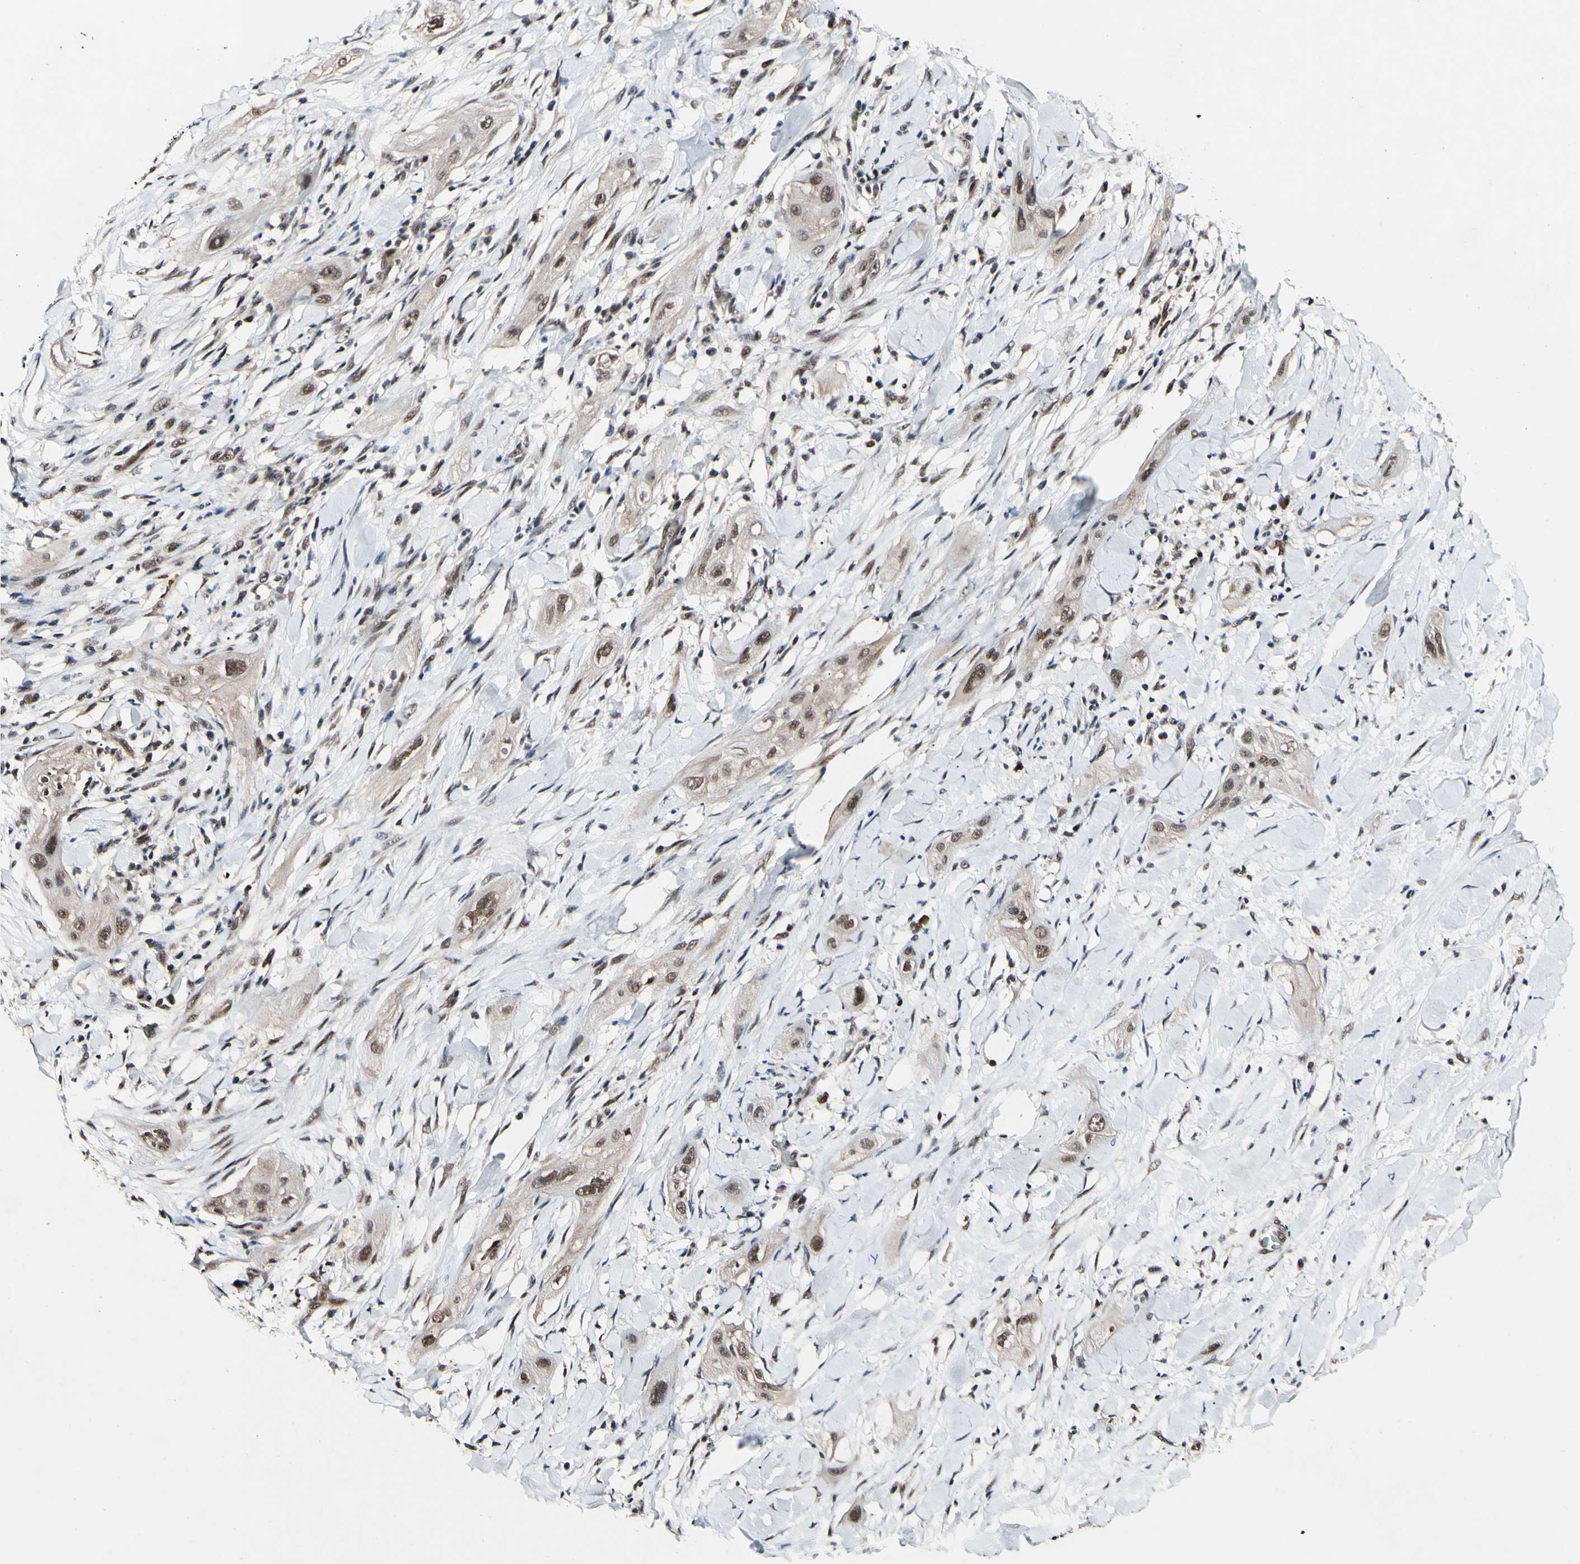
{"staining": {"intensity": "weak", "quantity": ">75%", "location": "cytoplasmic/membranous,nuclear"}, "tissue": "lung cancer", "cell_type": "Tumor cells", "image_type": "cancer", "snomed": [{"axis": "morphology", "description": "Squamous cell carcinoma, NOS"}, {"axis": "topography", "description": "Lung"}], "caption": "IHC photomicrograph of neoplastic tissue: lung cancer stained using immunohistochemistry exhibits low levels of weak protein expression localized specifically in the cytoplasmic/membranous and nuclear of tumor cells, appearing as a cytoplasmic/membranous and nuclear brown color.", "gene": "PSMD10", "patient": {"sex": "female", "age": 47}}